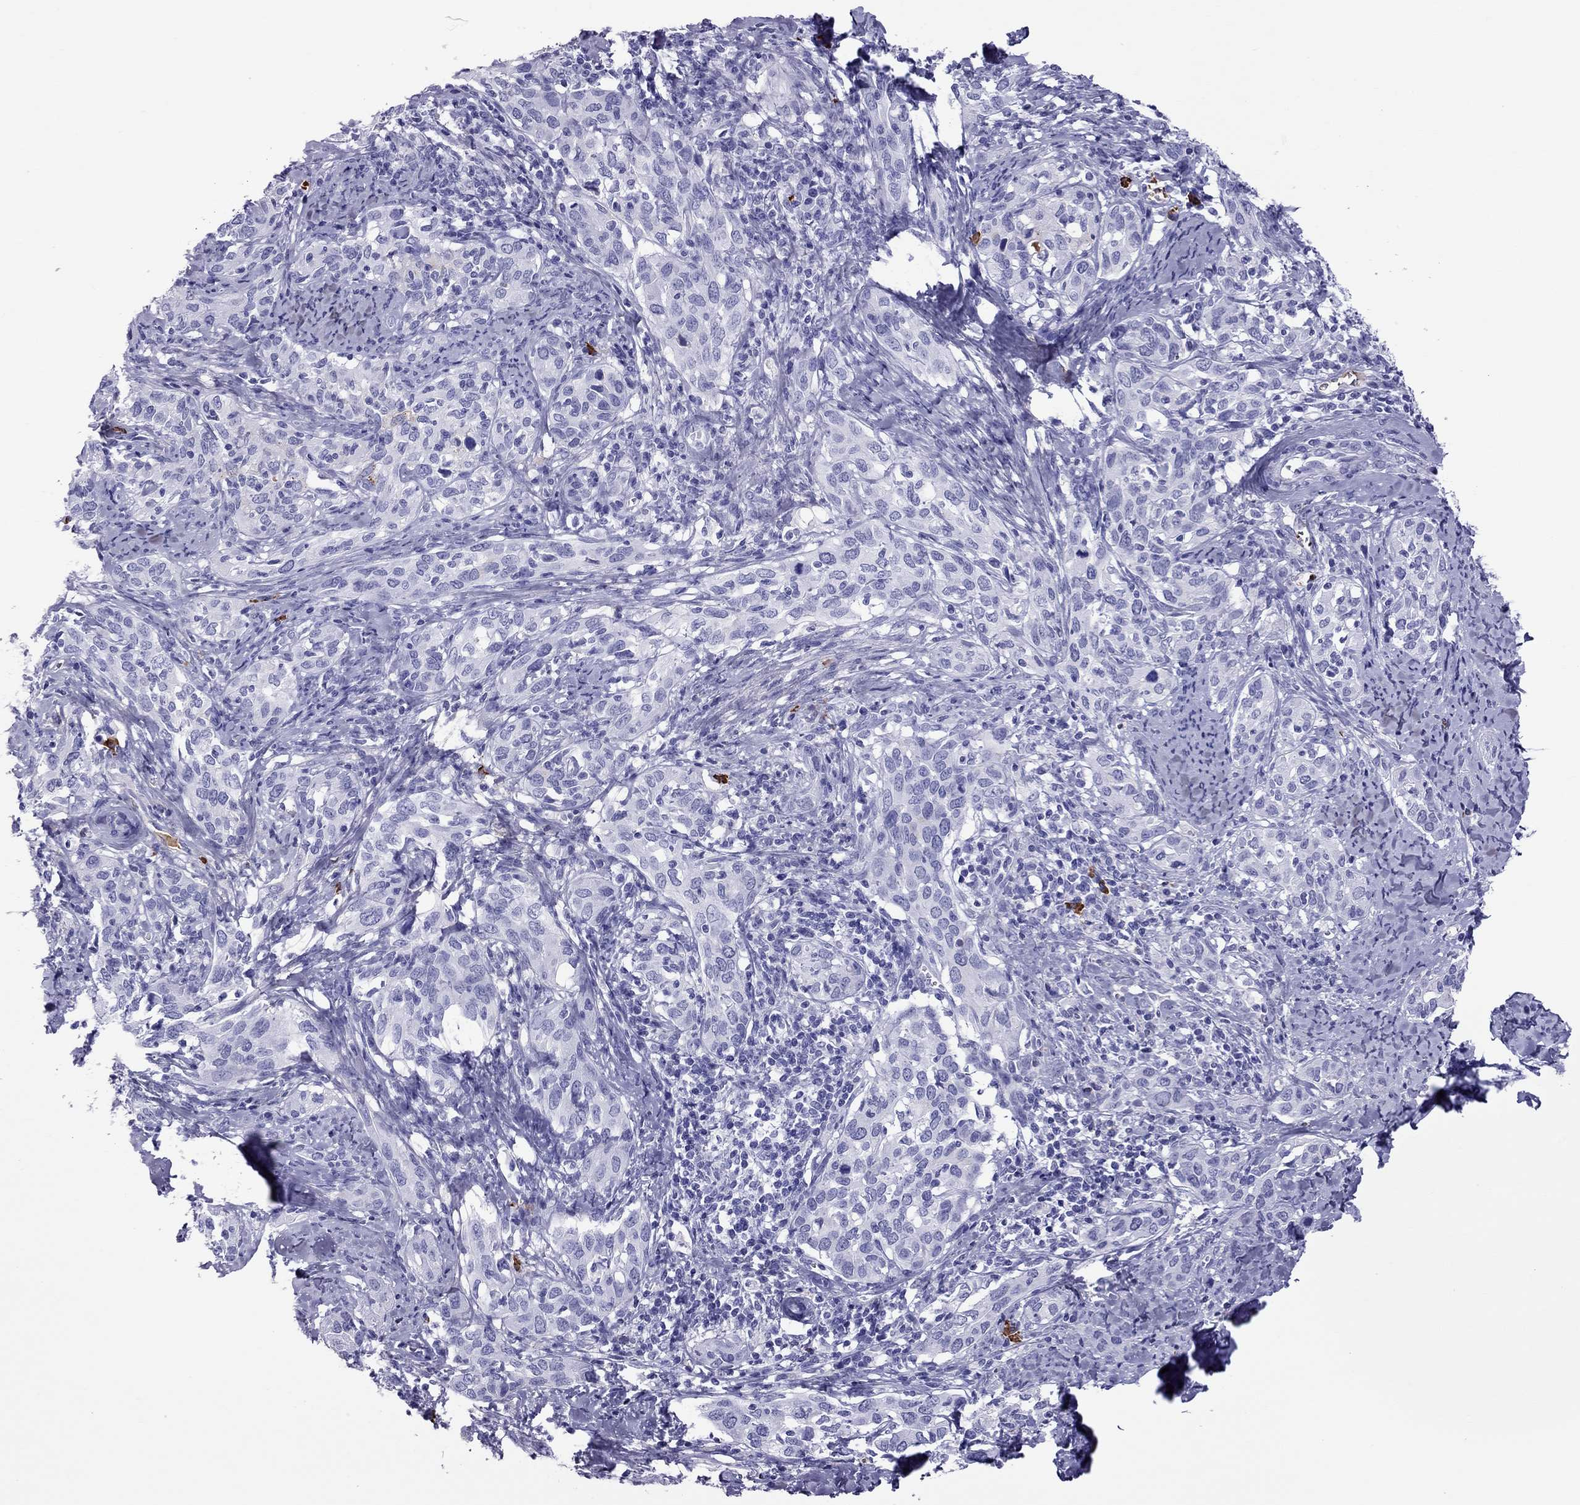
{"staining": {"intensity": "negative", "quantity": "none", "location": "none"}, "tissue": "cervical cancer", "cell_type": "Tumor cells", "image_type": "cancer", "snomed": [{"axis": "morphology", "description": "Squamous cell carcinoma, NOS"}, {"axis": "topography", "description": "Cervix"}], "caption": "Cervical cancer was stained to show a protein in brown. There is no significant positivity in tumor cells.", "gene": "SCART1", "patient": {"sex": "female", "age": 51}}